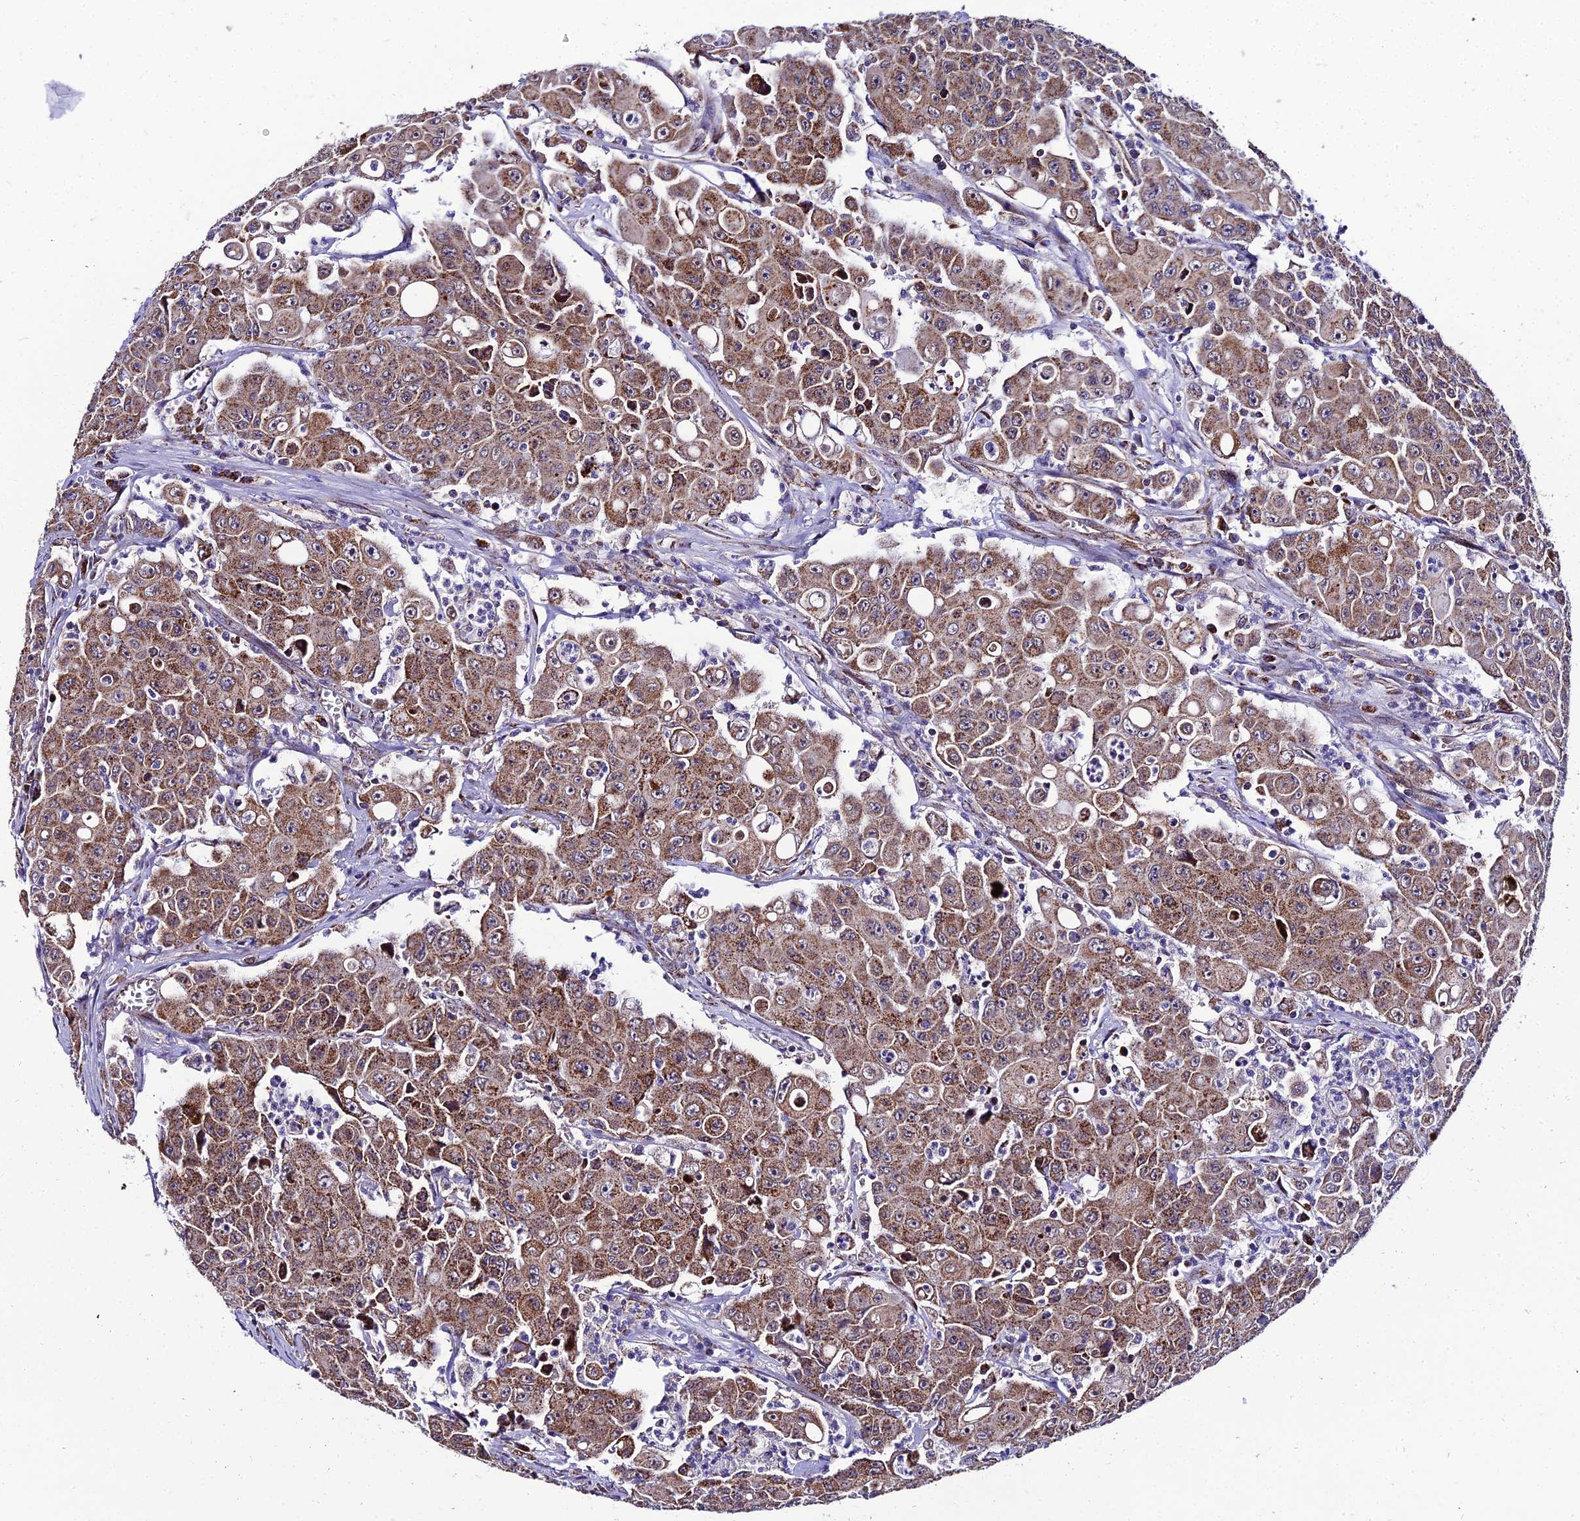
{"staining": {"intensity": "moderate", "quantity": ">75%", "location": "cytoplasmic/membranous"}, "tissue": "colorectal cancer", "cell_type": "Tumor cells", "image_type": "cancer", "snomed": [{"axis": "morphology", "description": "Adenocarcinoma, NOS"}, {"axis": "topography", "description": "Colon"}], "caption": "Colorectal cancer (adenocarcinoma) stained for a protein (brown) exhibits moderate cytoplasmic/membranous positive expression in about >75% of tumor cells.", "gene": "PSMD2", "patient": {"sex": "male", "age": 51}}